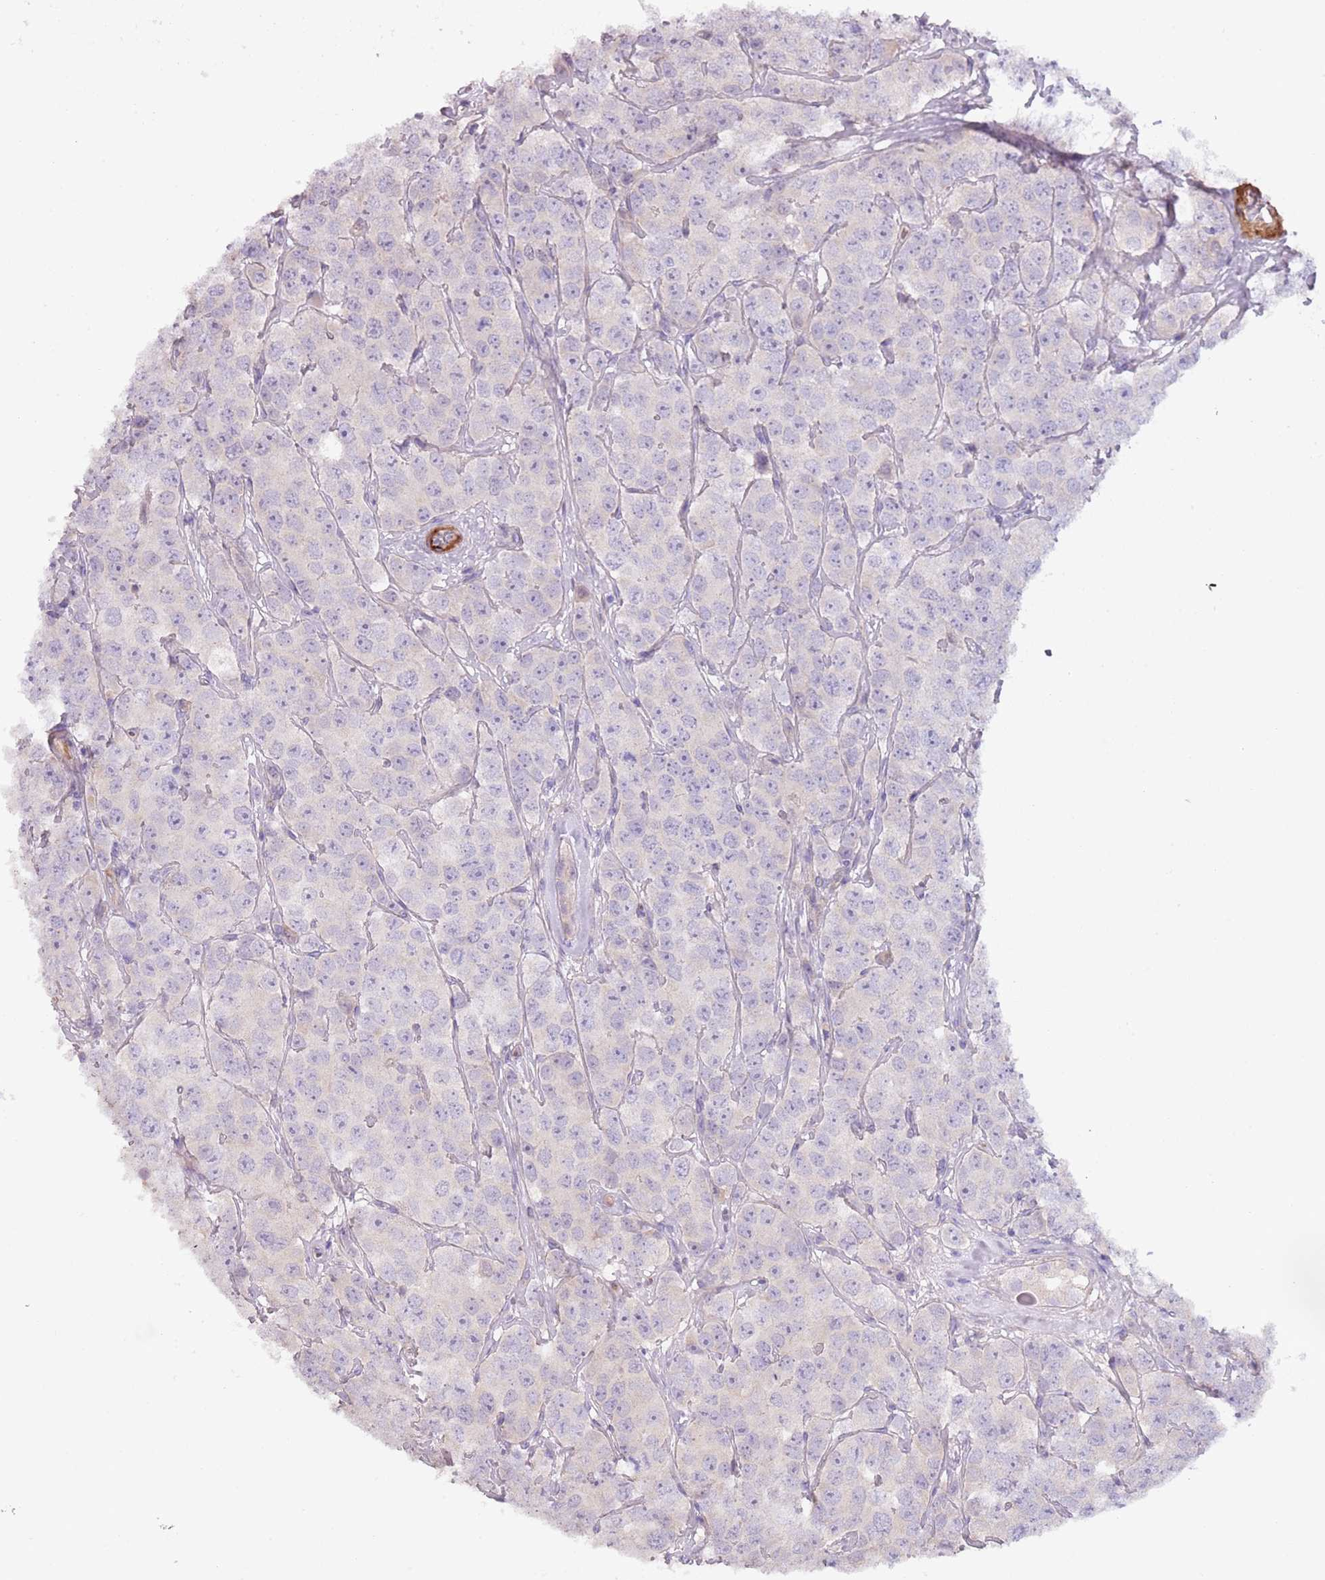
{"staining": {"intensity": "negative", "quantity": "none", "location": "none"}, "tissue": "testis cancer", "cell_type": "Tumor cells", "image_type": "cancer", "snomed": [{"axis": "morphology", "description": "Seminoma, NOS"}, {"axis": "topography", "description": "Testis"}], "caption": "This histopathology image is of testis cancer stained with IHC to label a protein in brown with the nuclei are counter-stained blue. There is no expression in tumor cells.", "gene": "TINAGL1", "patient": {"sex": "male", "age": 28}}